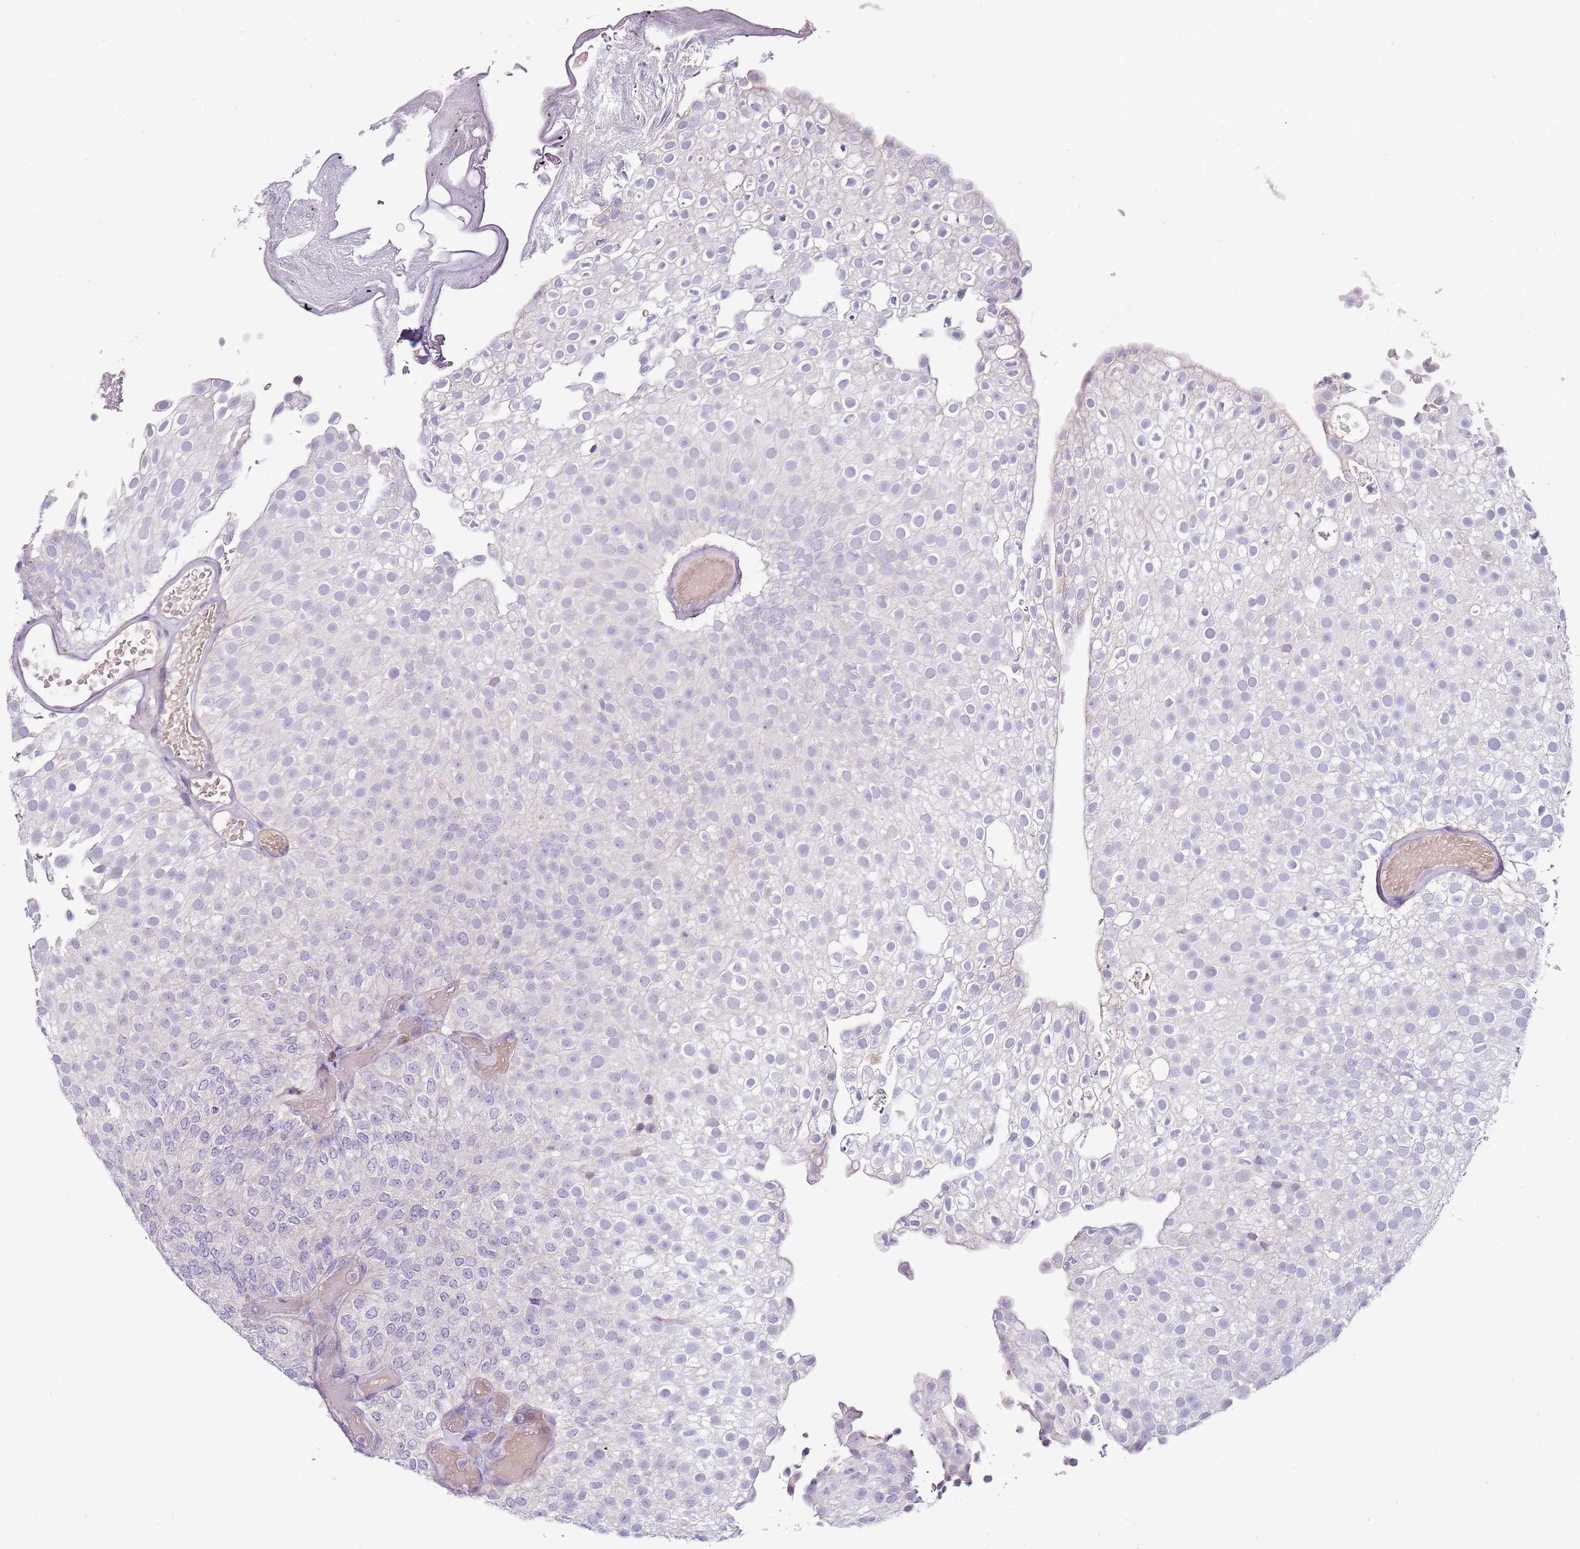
{"staining": {"intensity": "negative", "quantity": "none", "location": "none"}, "tissue": "urothelial cancer", "cell_type": "Tumor cells", "image_type": "cancer", "snomed": [{"axis": "morphology", "description": "Urothelial carcinoma, Low grade"}, {"axis": "topography", "description": "Urinary bladder"}], "caption": "The immunohistochemistry (IHC) photomicrograph has no significant staining in tumor cells of low-grade urothelial carcinoma tissue.", "gene": "ABHD17A", "patient": {"sex": "male", "age": 78}}